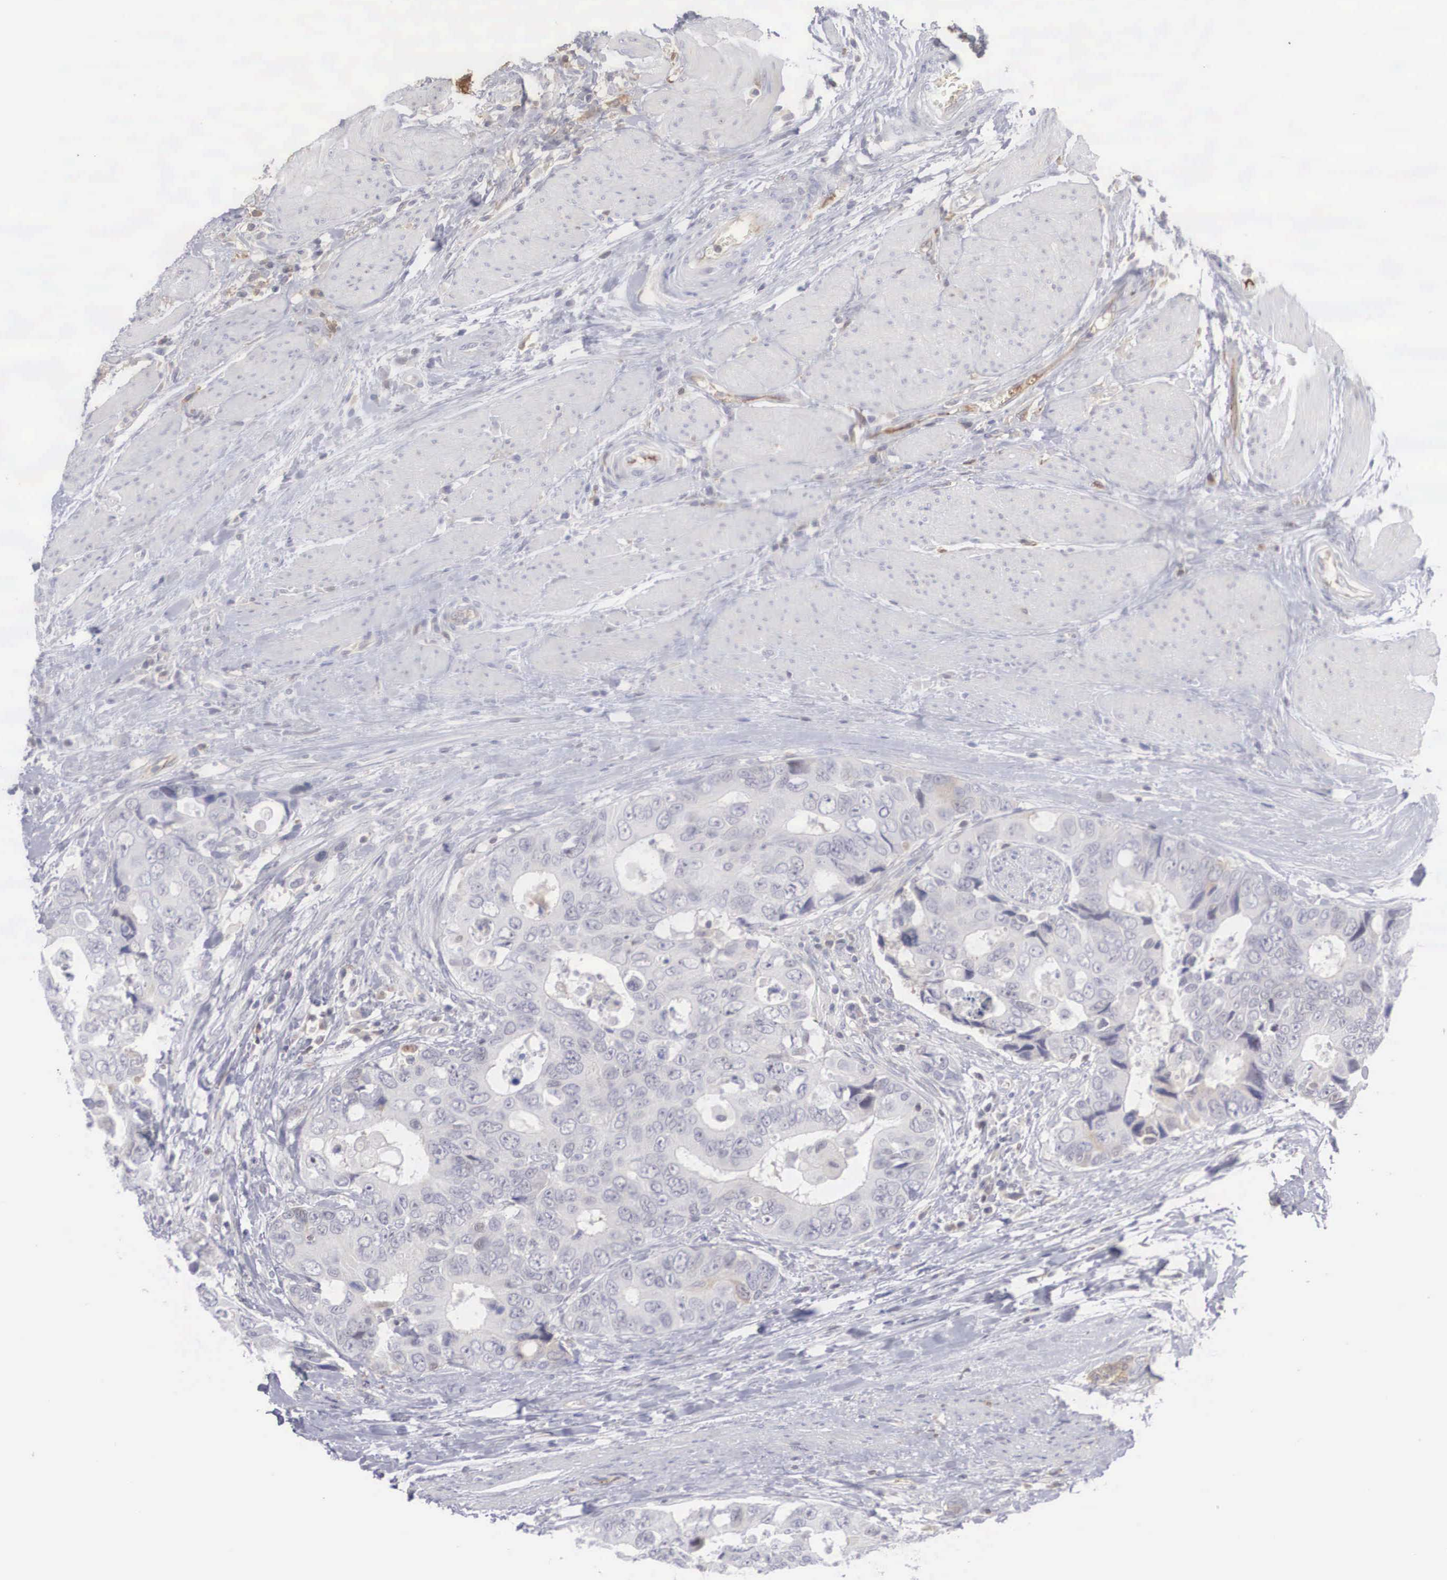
{"staining": {"intensity": "weak", "quantity": "<25%", "location": "cytoplasmic/membranous,nuclear"}, "tissue": "colorectal cancer", "cell_type": "Tumor cells", "image_type": "cancer", "snomed": [{"axis": "morphology", "description": "Adenocarcinoma, NOS"}, {"axis": "topography", "description": "Rectum"}], "caption": "An IHC micrograph of colorectal adenocarcinoma is shown. There is no staining in tumor cells of colorectal adenocarcinoma.", "gene": "RBPJ", "patient": {"sex": "female", "age": 67}}